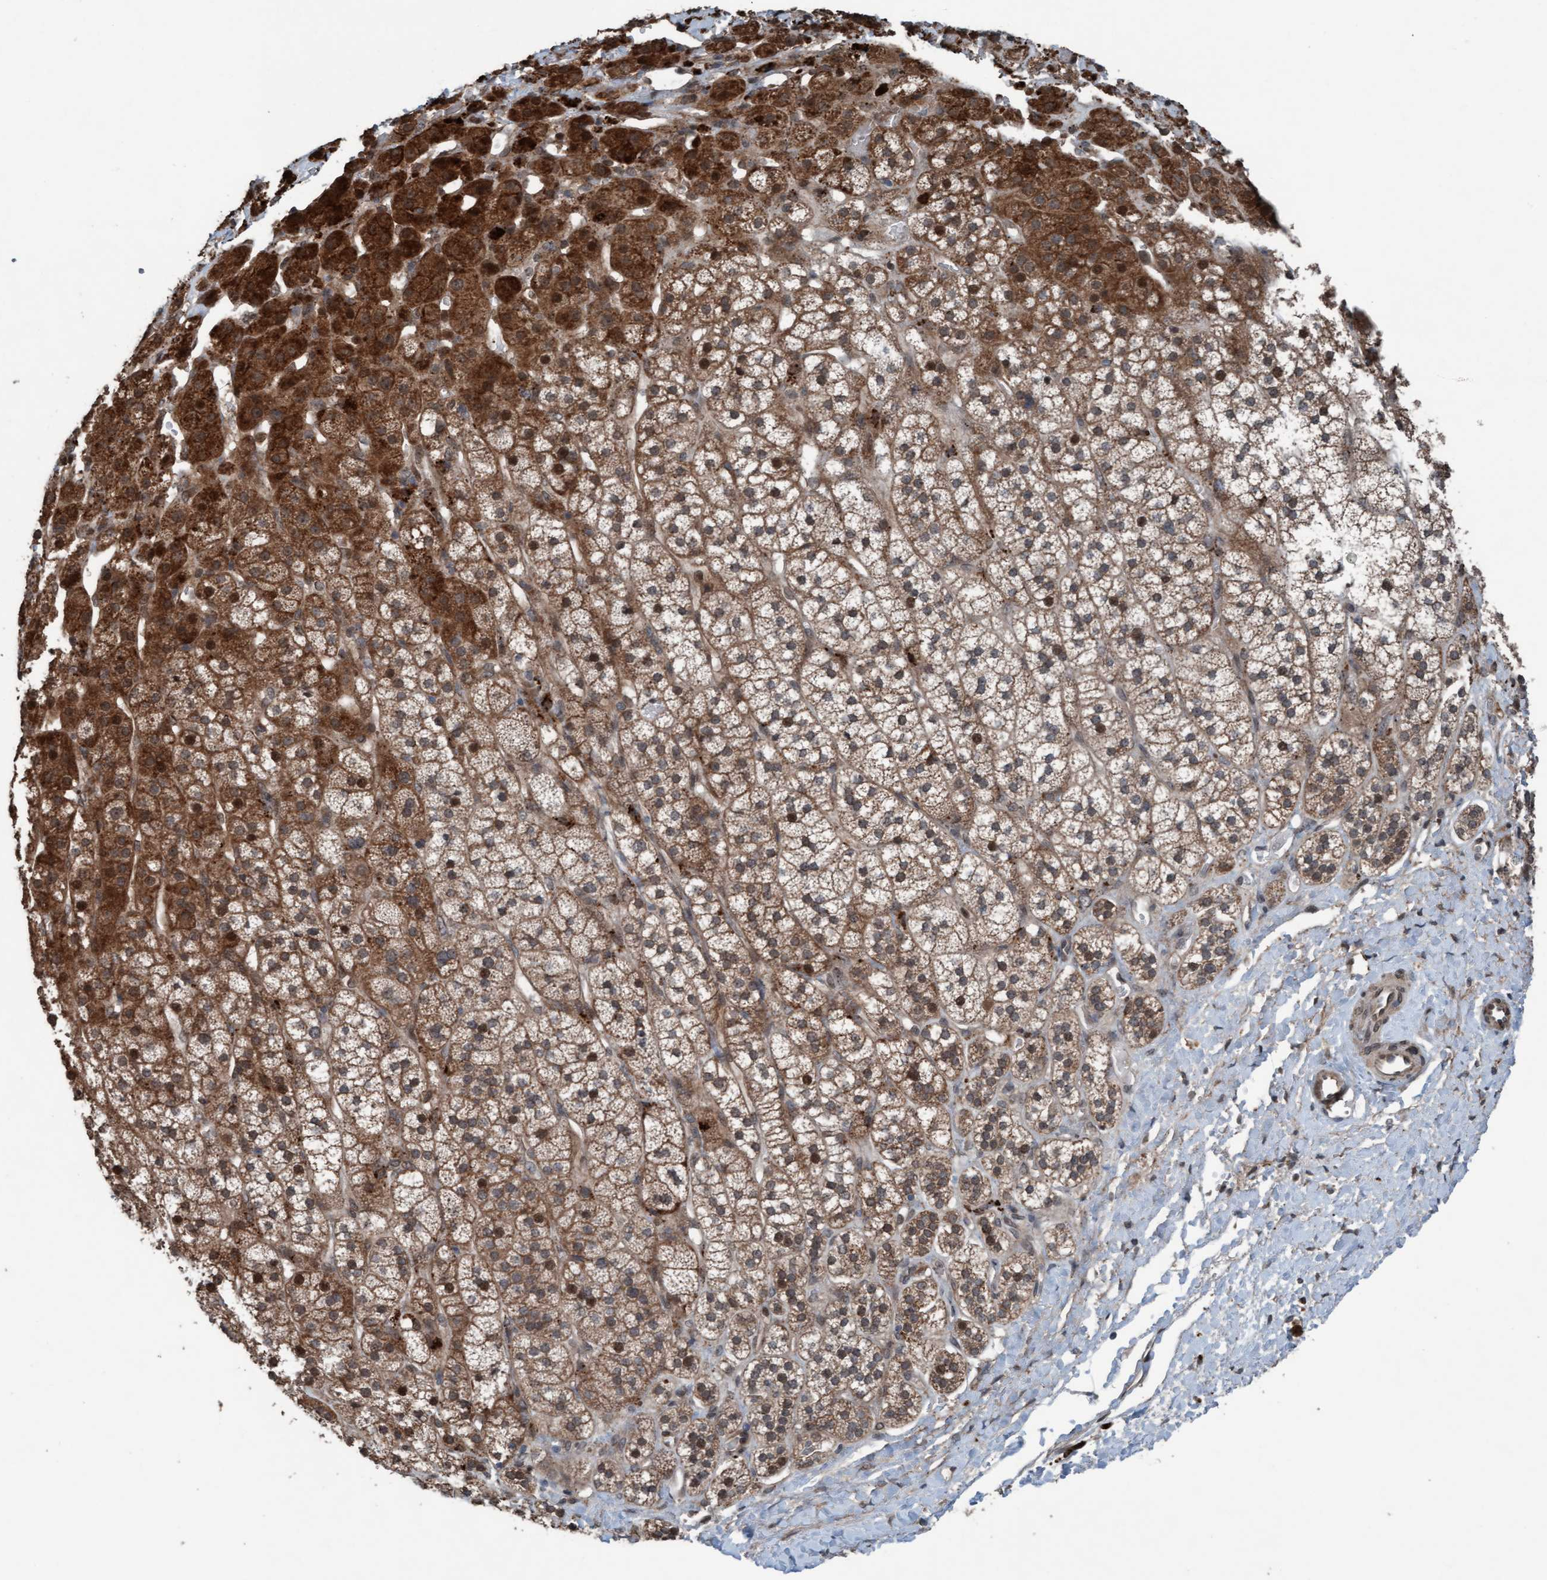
{"staining": {"intensity": "strong", "quantity": "25%-75%", "location": "cytoplasmic/membranous"}, "tissue": "adrenal gland", "cell_type": "Glandular cells", "image_type": "normal", "snomed": [{"axis": "morphology", "description": "Normal tissue, NOS"}, {"axis": "topography", "description": "Adrenal gland"}], "caption": "Adrenal gland stained with DAB (3,3'-diaminobenzidine) immunohistochemistry displays high levels of strong cytoplasmic/membranous positivity in approximately 25%-75% of glandular cells.", "gene": "PLXNB2", "patient": {"sex": "male", "age": 56}}